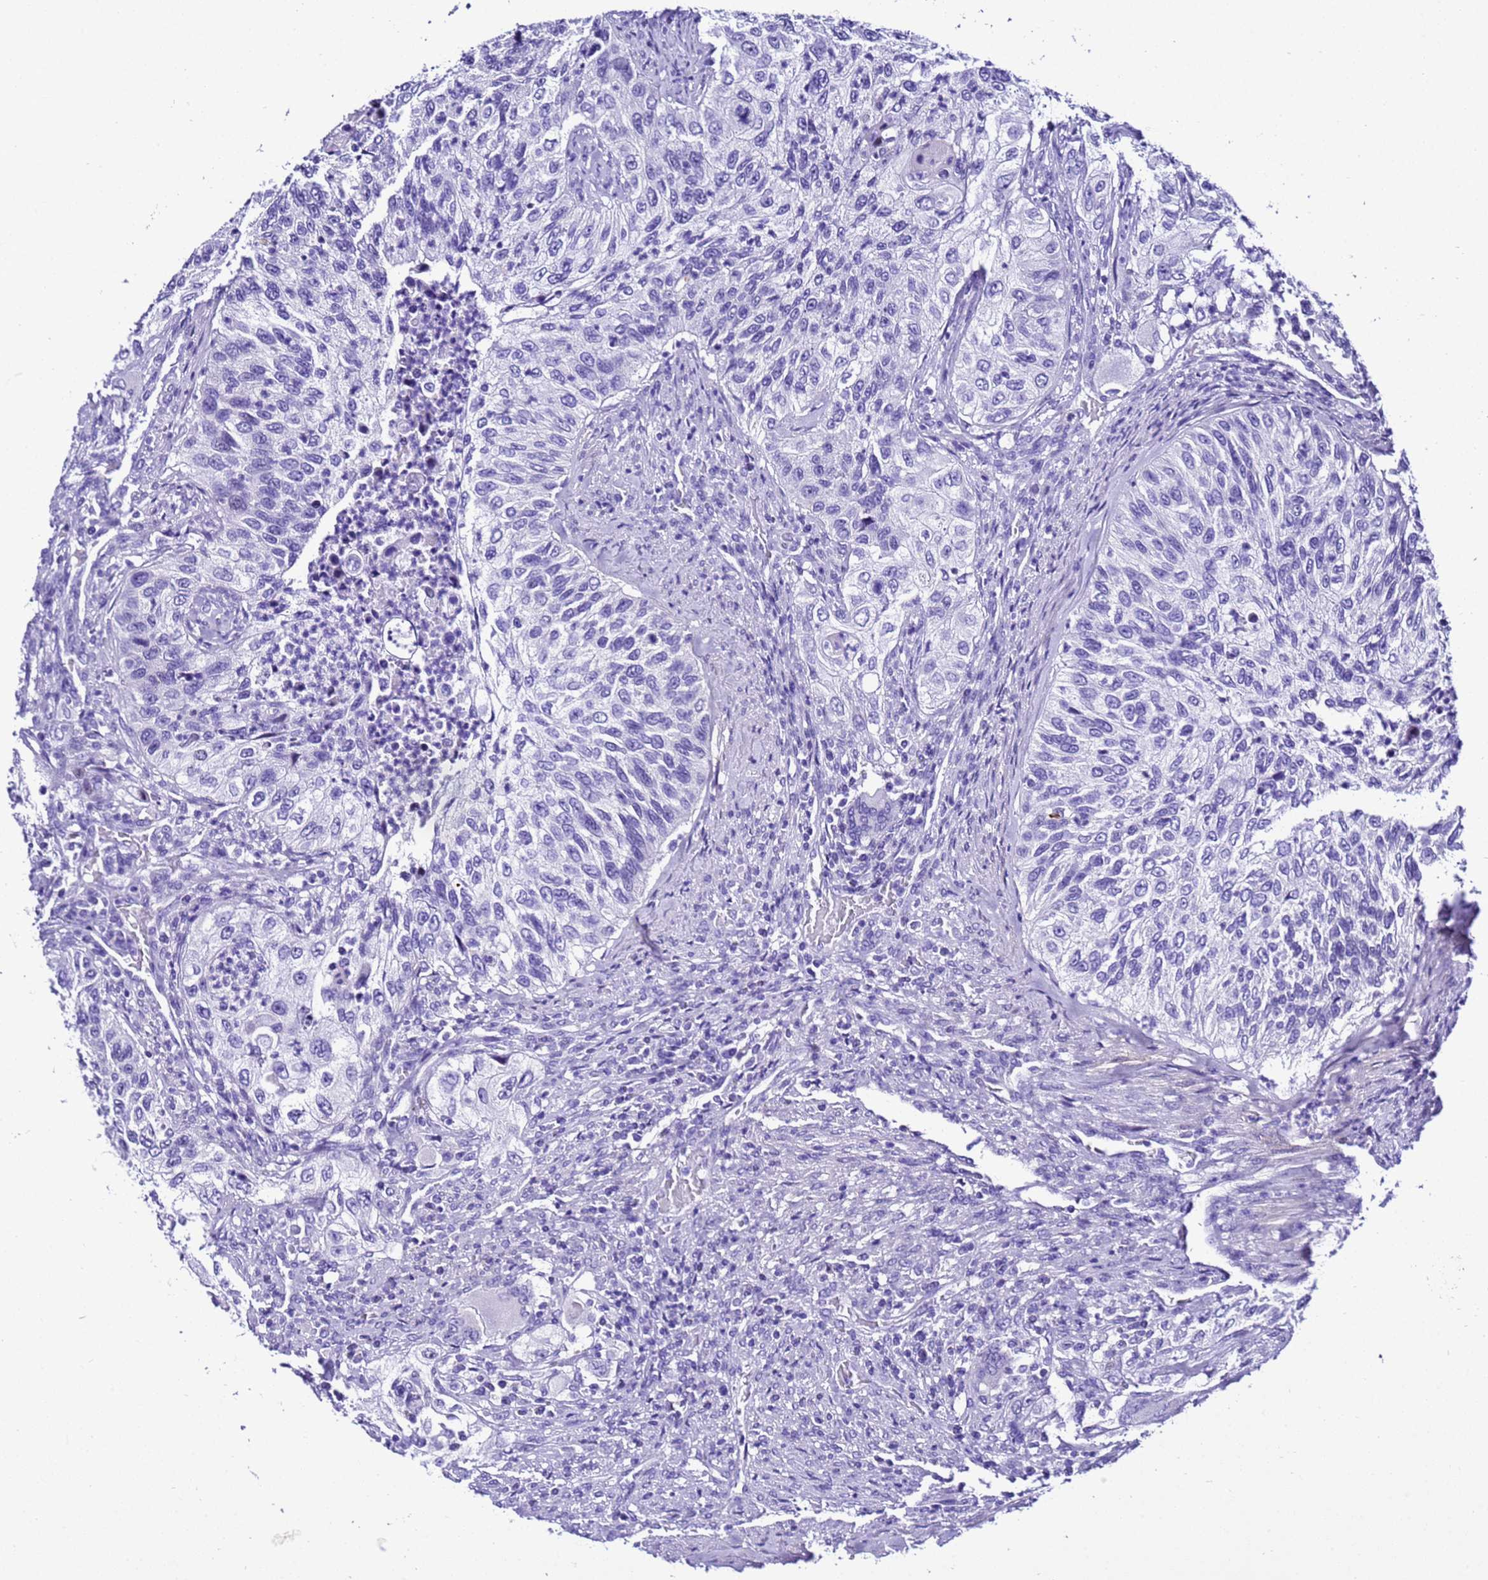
{"staining": {"intensity": "negative", "quantity": "none", "location": "none"}, "tissue": "urothelial cancer", "cell_type": "Tumor cells", "image_type": "cancer", "snomed": [{"axis": "morphology", "description": "Urothelial carcinoma, High grade"}, {"axis": "topography", "description": "Urinary bladder"}], "caption": "Tumor cells are negative for protein expression in human urothelial cancer.", "gene": "ZNF417", "patient": {"sex": "female", "age": 60}}